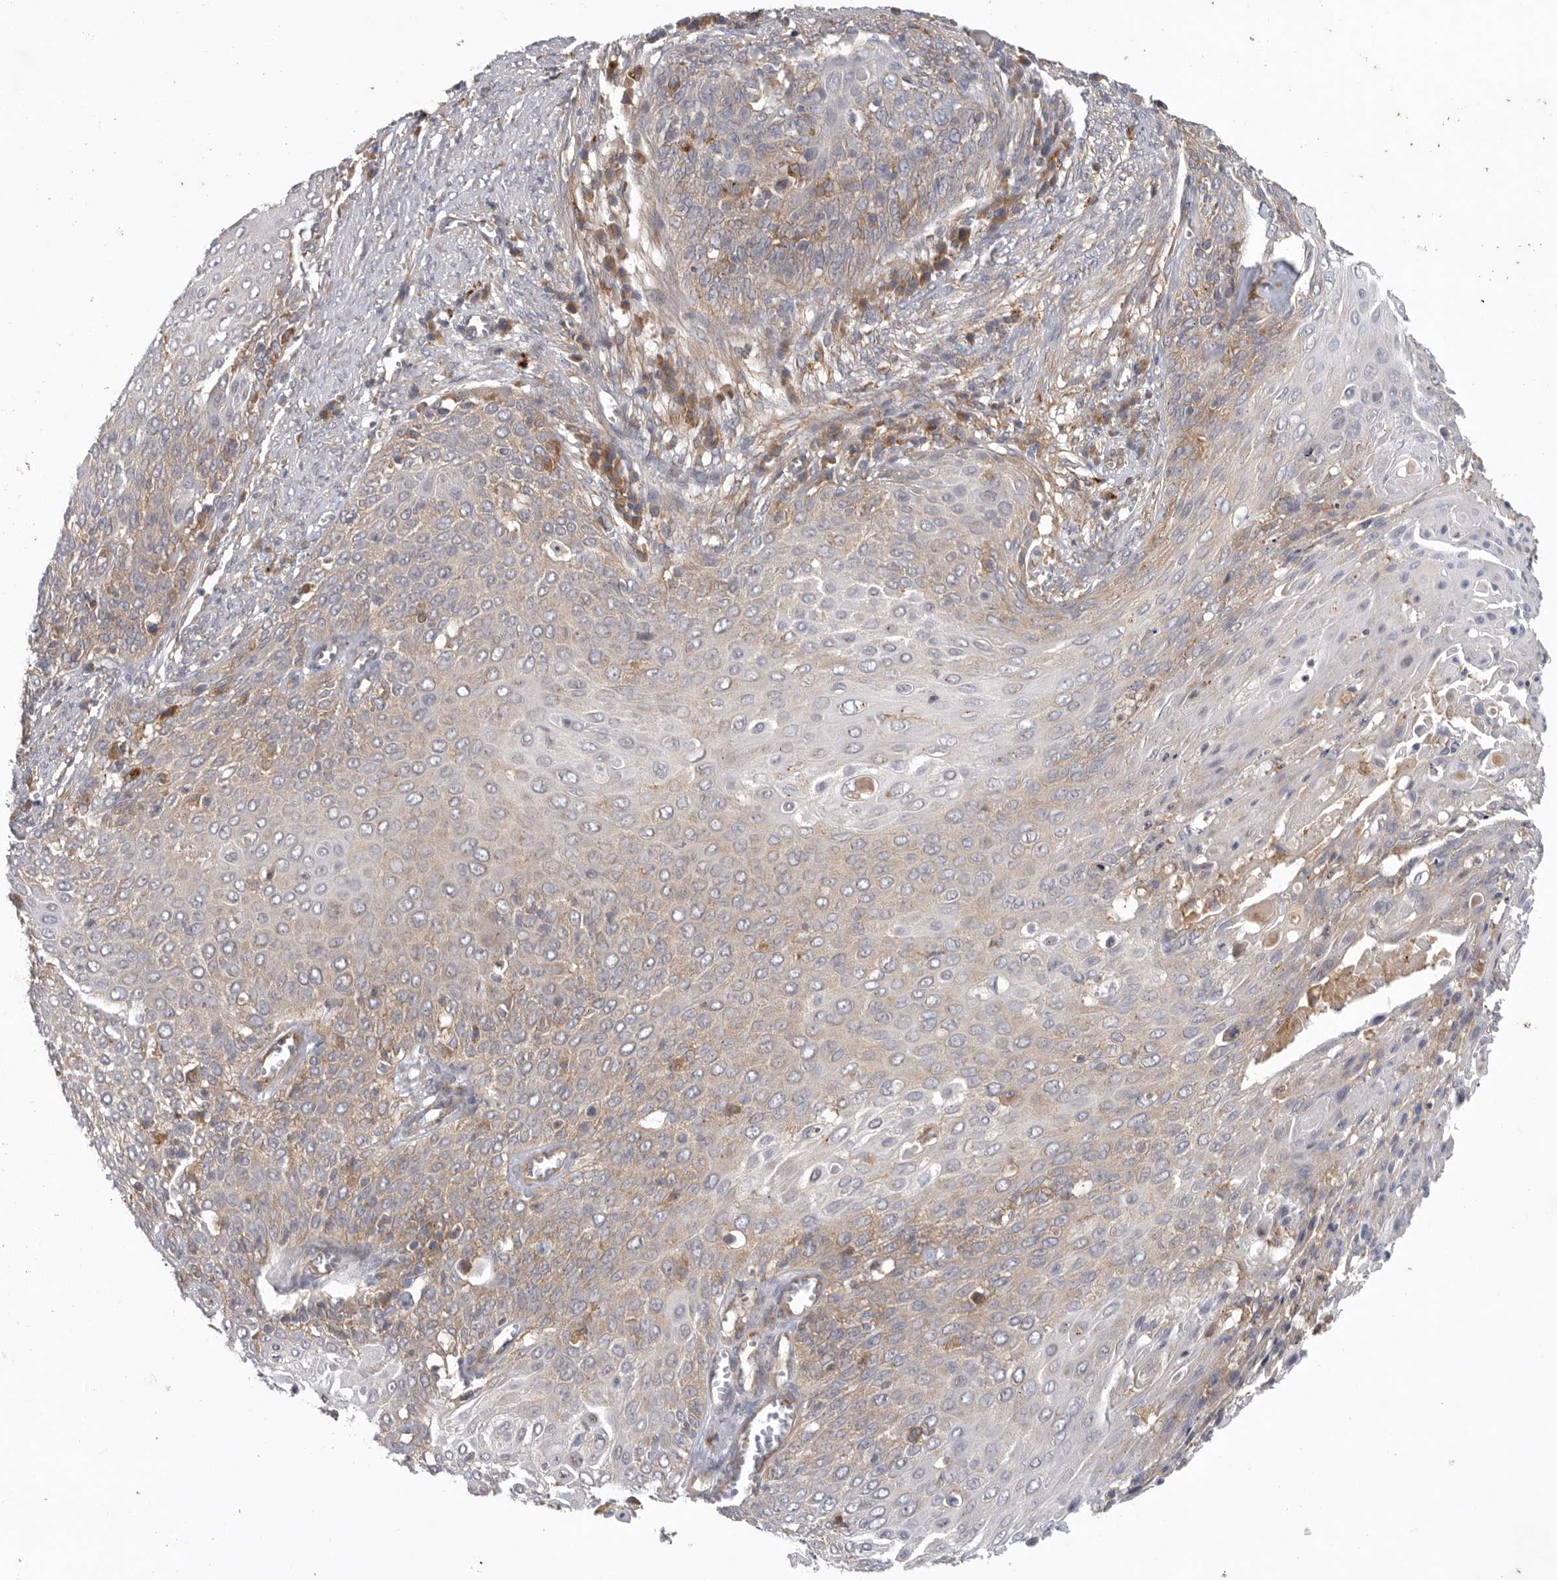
{"staining": {"intensity": "weak", "quantity": "<25%", "location": "cytoplasmic/membranous"}, "tissue": "cervical cancer", "cell_type": "Tumor cells", "image_type": "cancer", "snomed": [{"axis": "morphology", "description": "Squamous cell carcinoma, NOS"}, {"axis": "topography", "description": "Cervix"}], "caption": "Immunohistochemistry photomicrograph of cervical cancer (squamous cell carcinoma) stained for a protein (brown), which displays no expression in tumor cells. The staining is performed using DAB brown chromogen with nuclei counter-stained in using hematoxylin.", "gene": "C1orf109", "patient": {"sex": "female", "age": 39}}